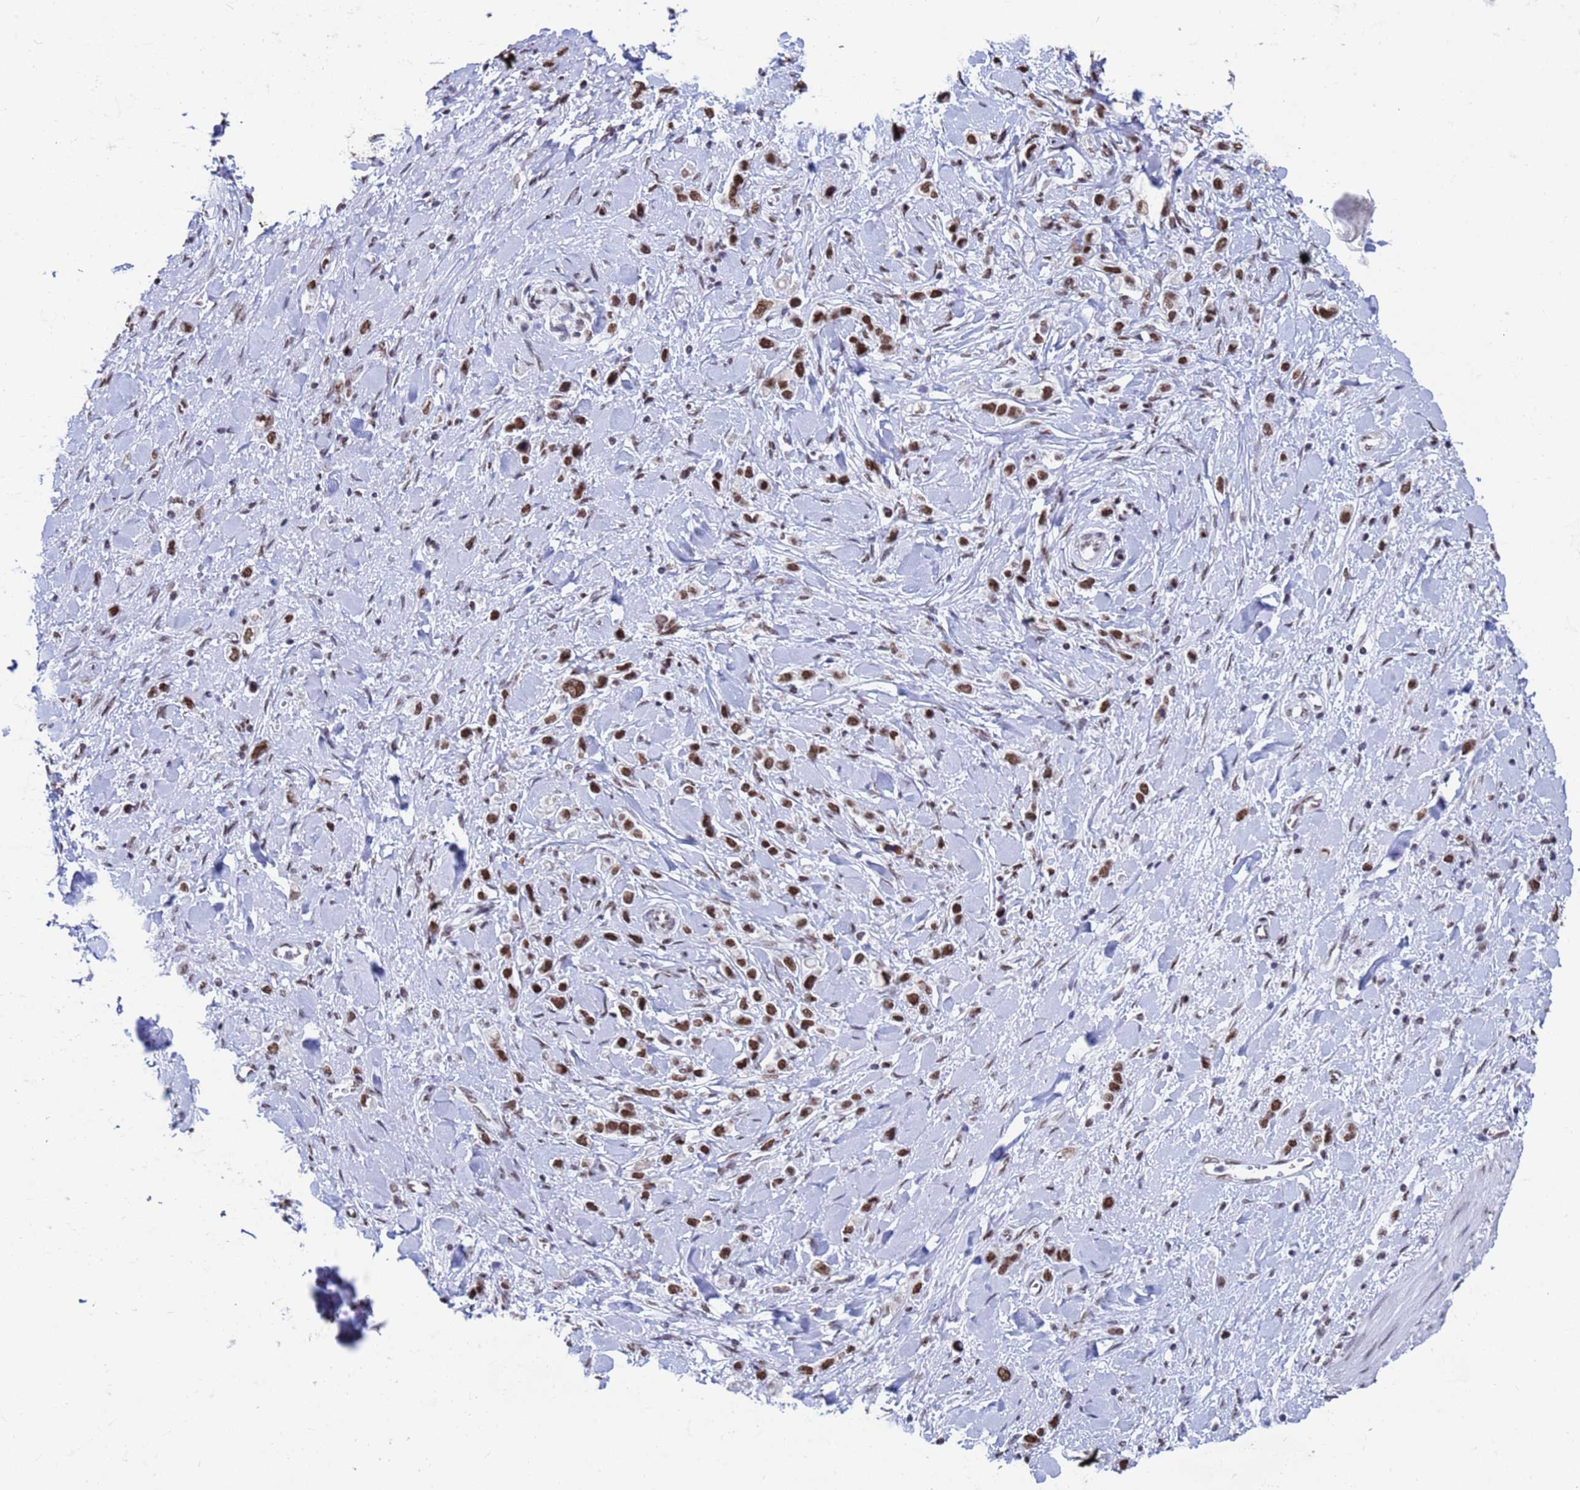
{"staining": {"intensity": "moderate", "quantity": ">75%", "location": "nuclear"}, "tissue": "stomach cancer", "cell_type": "Tumor cells", "image_type": "cancer", "snomed": [{"axis": "morphology", "description": "Normal tissue, NOS"}, {"axis": "morphology", "description": "Adenocarcinoma, NOS"}, {"axis": "topography", "description": "Stomach, upper"}, {"axis": "topography", "description": "Stomach"}], "caption": "Human stomach adenocarcinoma stained with a protein marker reveals moderate staining in tumor cells.", "gene": "FAM170B", "patient": {"sex": "female", "age": 65}}